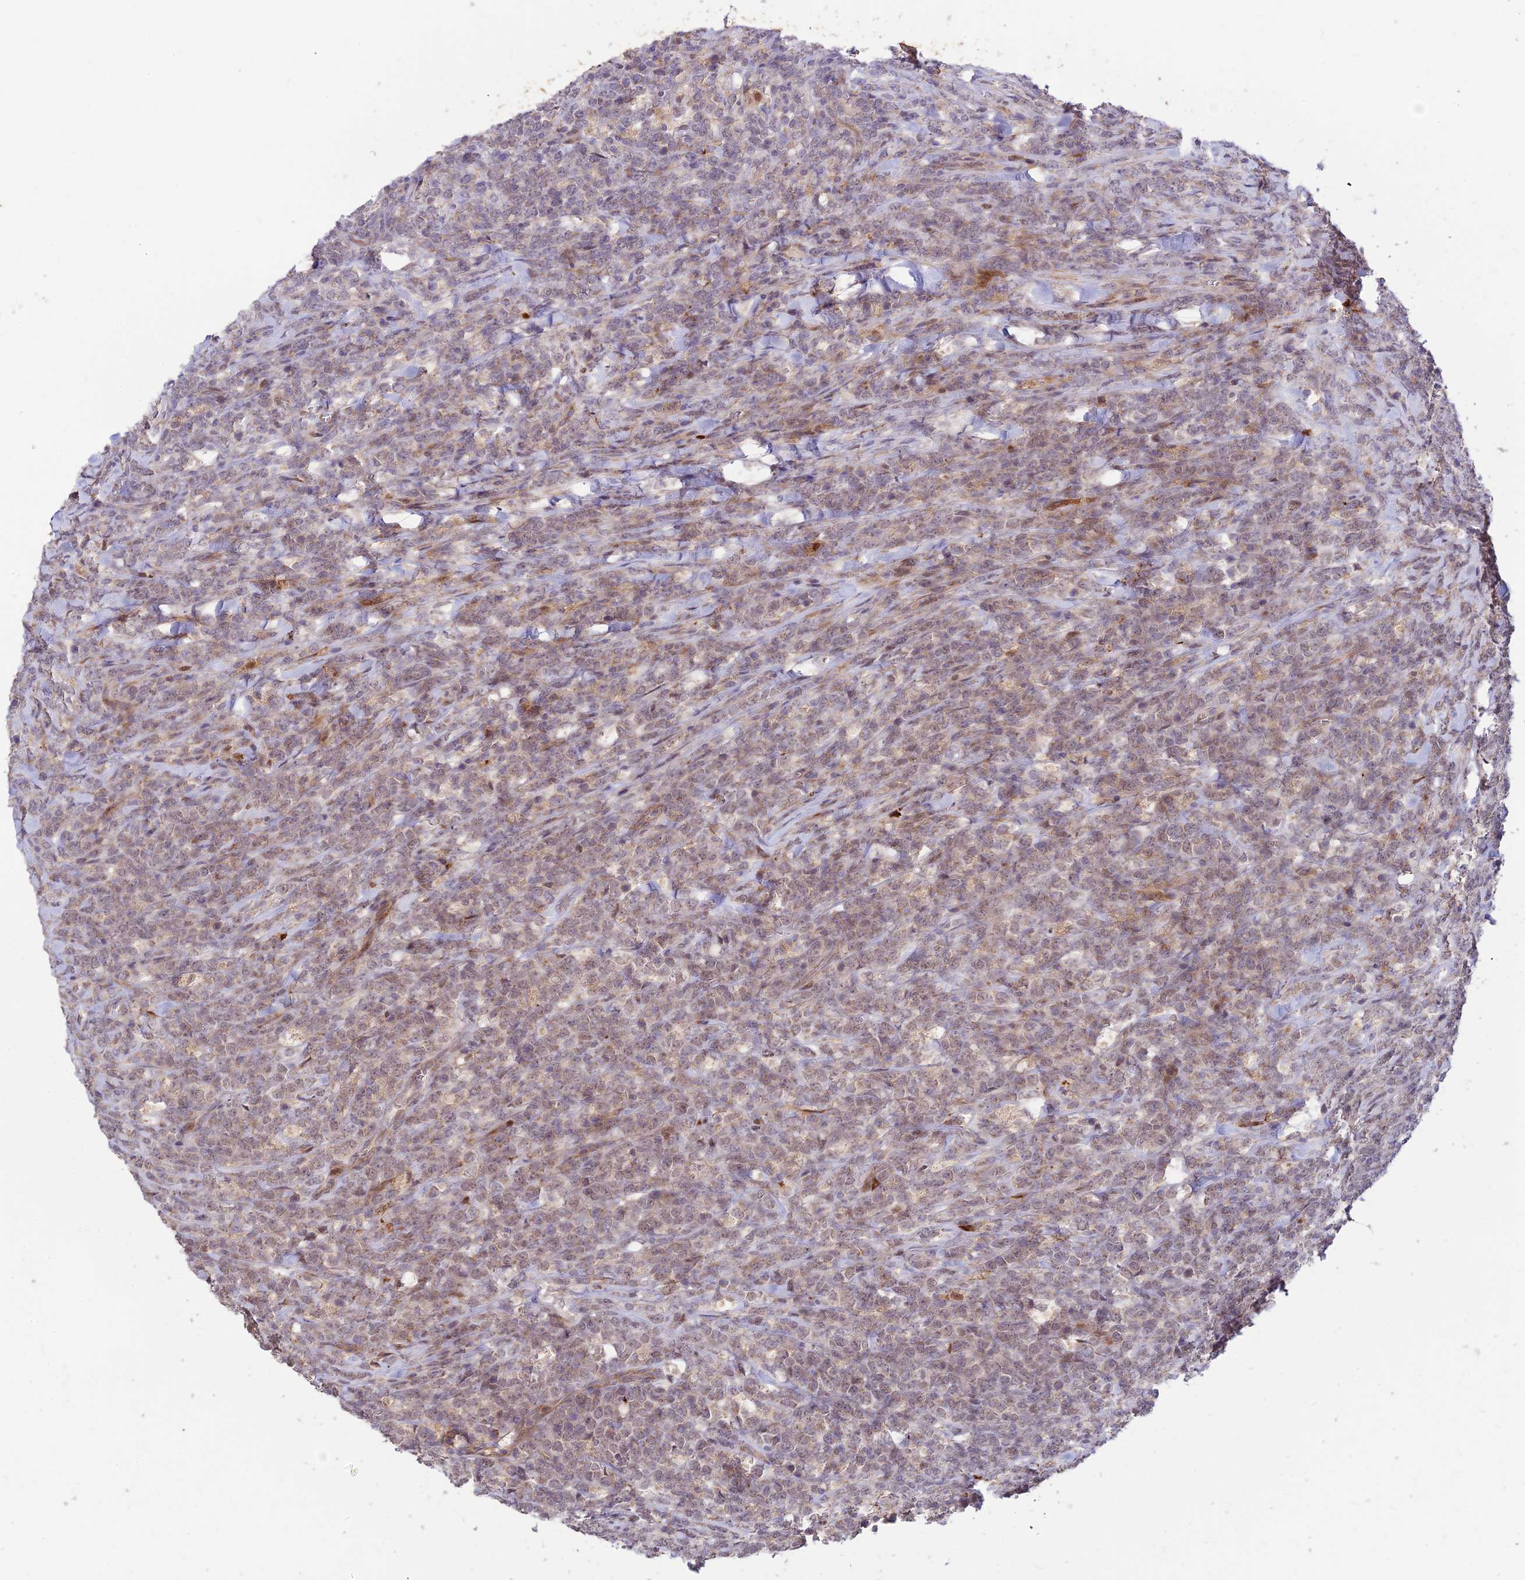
{"staining": {"intensity": "negative", "quantity": "none", "location": "none"}, "tissue": "lymphoma", "cell_type": "Tumor cells", "image_type": "cancer", "snomed": [{"axis": "morphology", "description": "Malignant lymphoma, non-Hodgkin's type, High grade"}, {"axis": "topography", "description": "Small intestine"}], "caption": "The micrograph reveals no significant staining in tumor cells of lymphoma.", "gene": "ASPDH", "patient": {"sex": "male", "age": 8}}